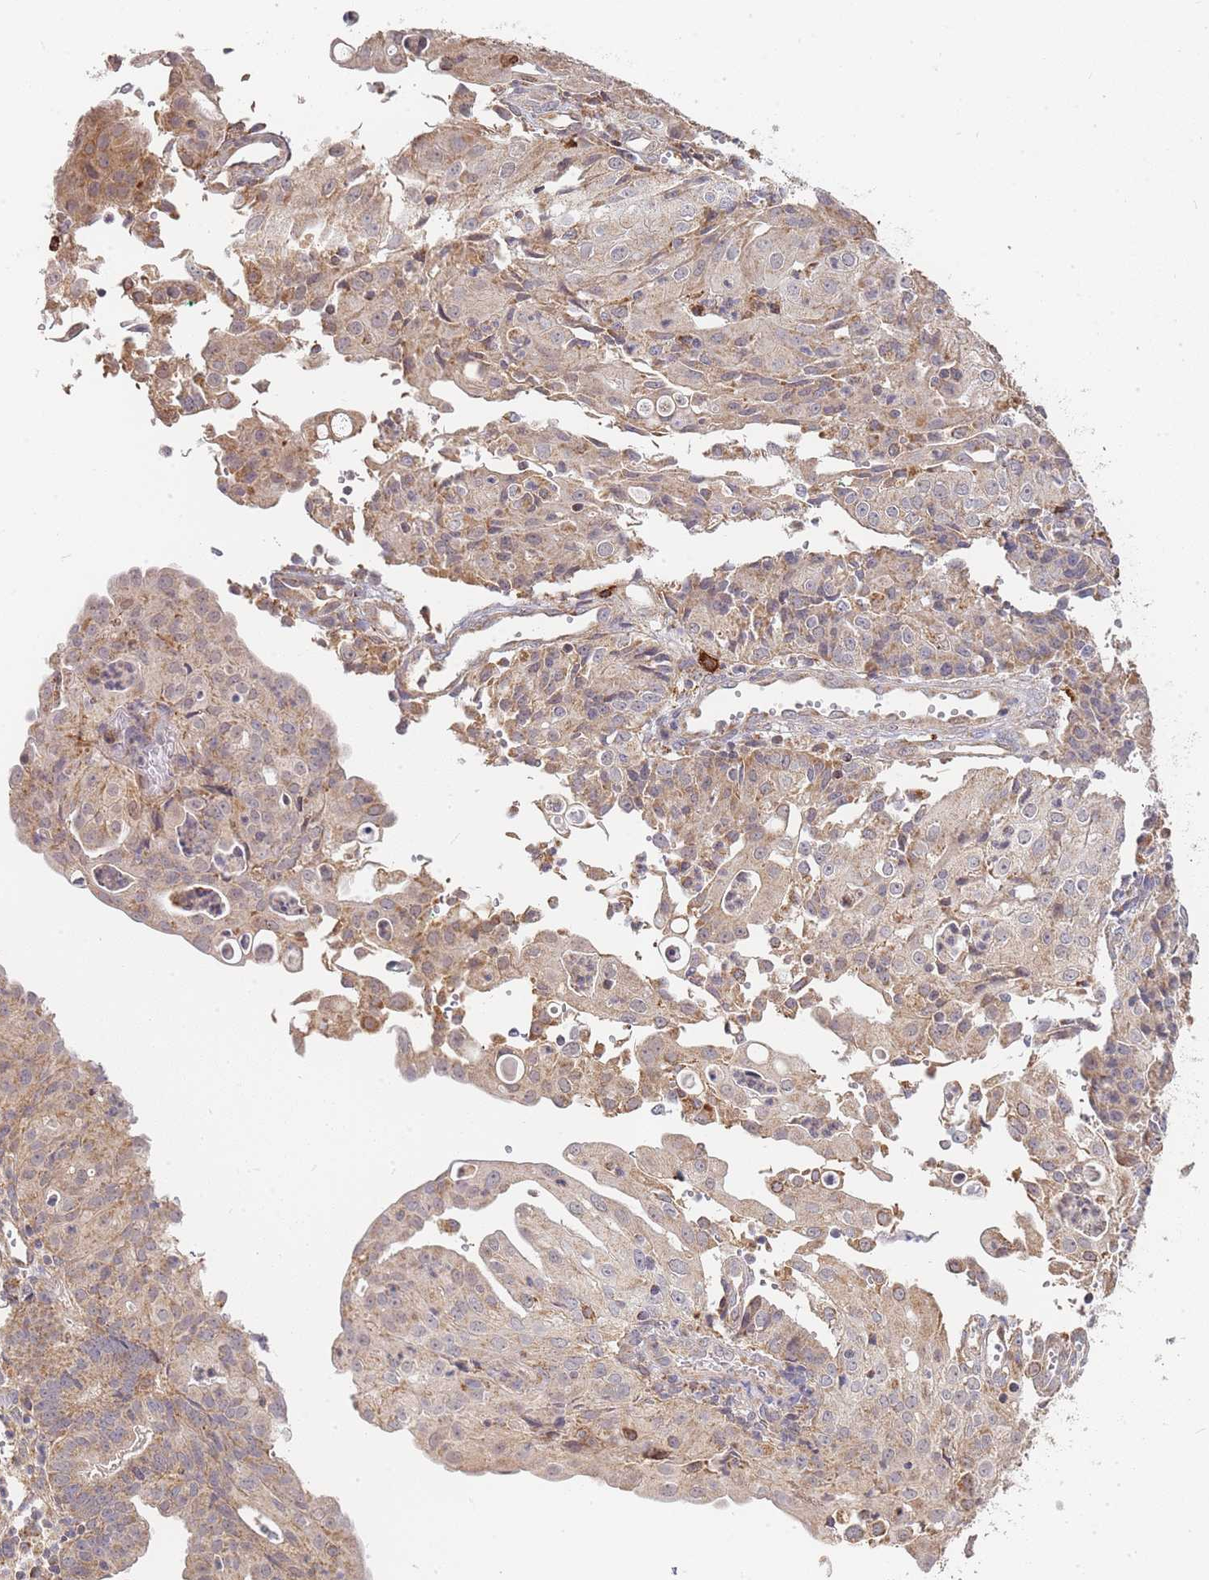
{"staining": {"intensity": "moderate", "quantity": "25%-75%", "location": "cytoplasmic/membranous"}, "tissue": "endometrial cancer", "cell_type": "Tumor cells", "image_type": "cancer", "snomed": [{"axis": "morphology", "description": "Adenocarcinoma, NOS"}, {"axis": "topography", "description": "Endometrium"}], "caption": "Endometrial adenocarcinoma stained for a protein demonstrates moderate cytoplasmic/membranous positivity in tumor cells.", "gene": "ADCY9", "patient": {"sex": "female", "age": 56}}